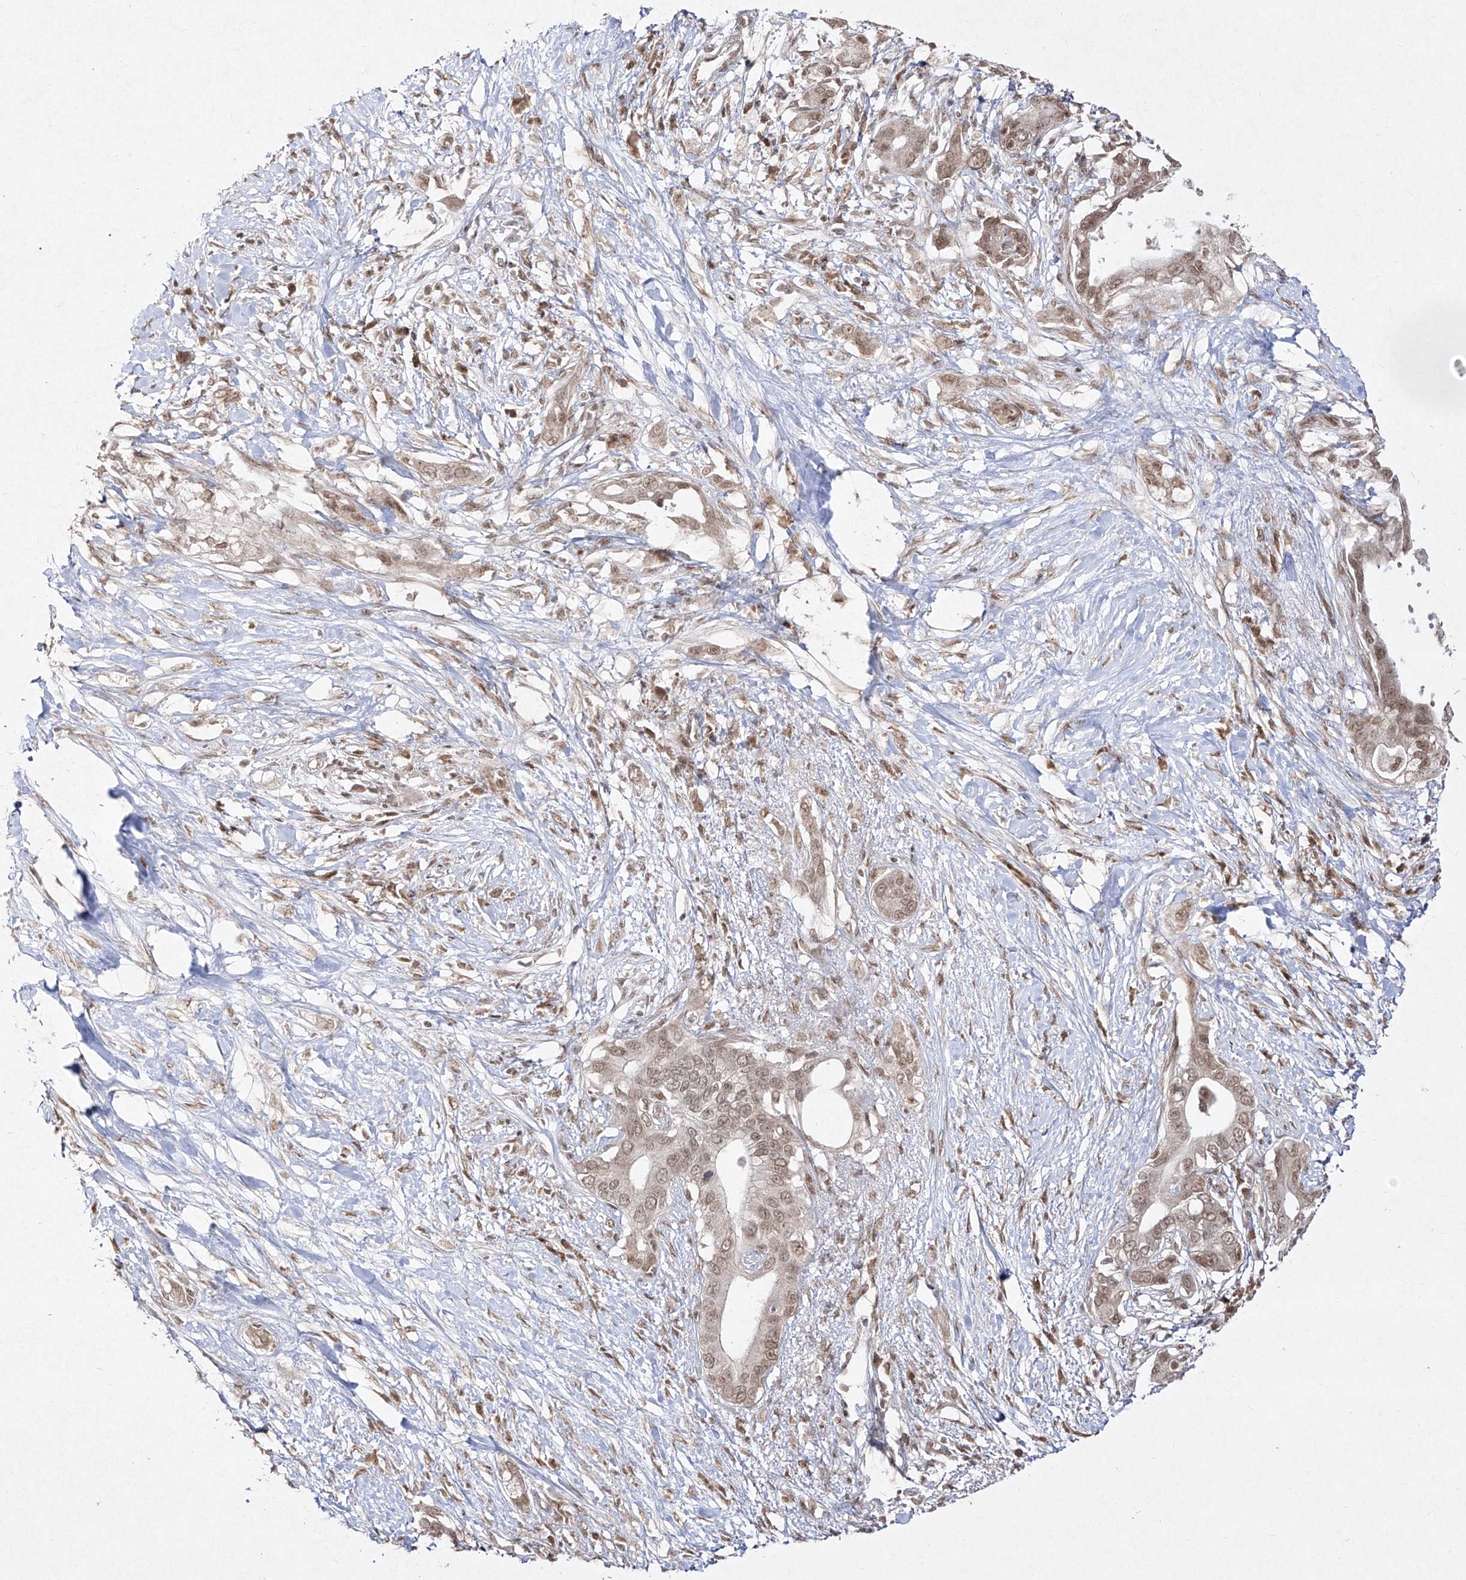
{"staining": {"intensity": "weak", "quantity": ">75%", "location": "nuclear"}, "tissue": "pancreatic cancer", "cell_type": "Tumor cells", "image_type": "cancer", "snomed": [{"axis": "morphology", "description": "Normal tissue, NOS"}, {"axis": "morphology", "description": "Adenocarcinoma, NOS"}, {"axis": "topography", "description": "Pancreas"}, {"axis": "topography", "description": "Peripheral nerve tissue"}], "caption": "Human adenocarcinoma (pancreatic) stained for a protein (brown) displays weak nuclear positive positivity in about >75% of tumor cells.", "gene": "SNRNP27", "patient": {"sex": "male", "age": 59}}